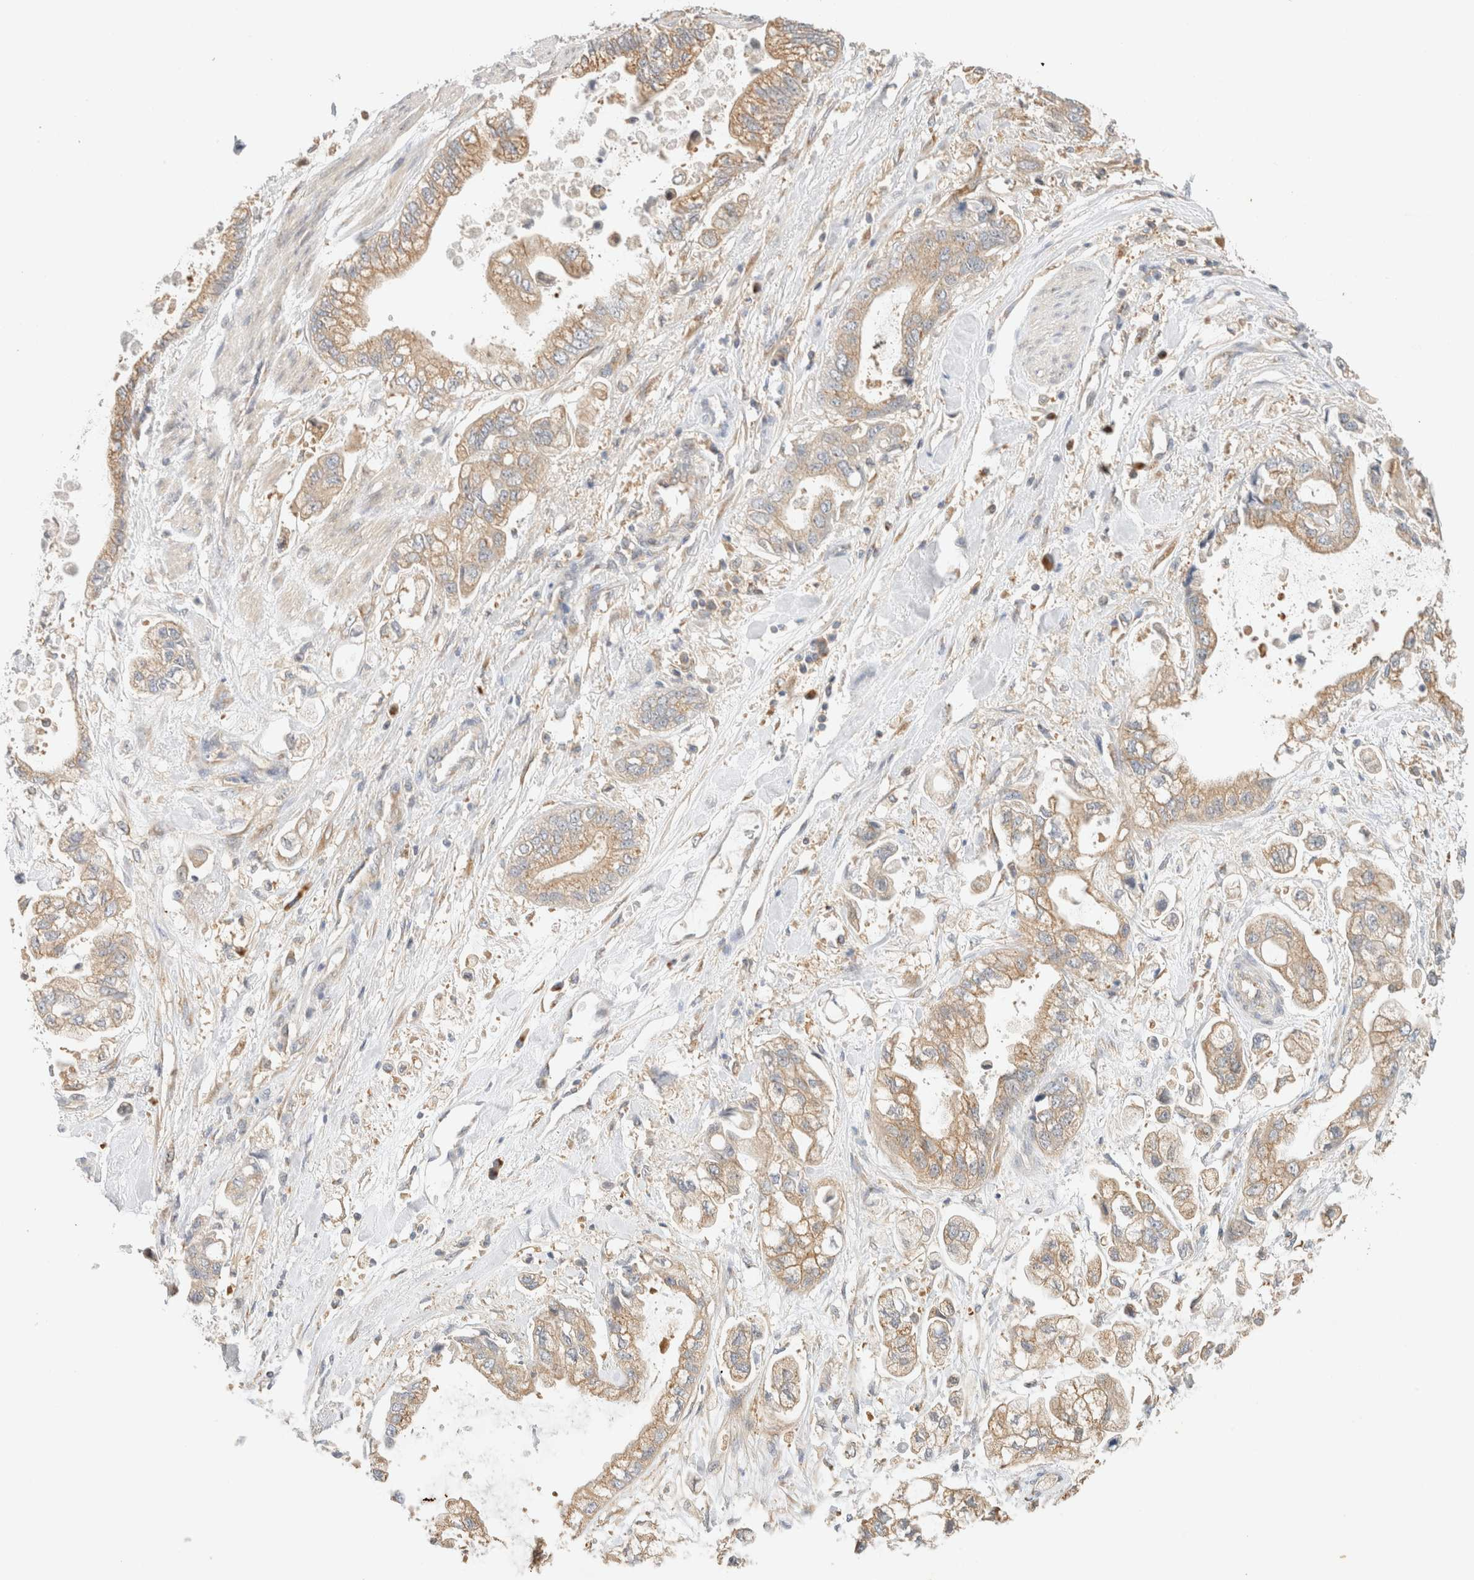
{"staining": {"intensity": "weak", "quantity": "25%-75%", "location": "cytoplasmic/membranous"}, "tissue": "stomach cancer", "cell_type": "Tumor cells", "image_type": "cancer", "snomed": [{"axis": "morphology", "description": "Normal tissue, NOS"}, {"axis": "morphology", "description": "Adenocarcinoma, NOS"}, {"axis": "topography", "description": "Stomach"}], "caption": "High-magnification brightfield microscopy of stomach cancer (adenocarcinoma) stained with DAB (3,3'-diaminobenzidine) (brown) and counterstained with hematoxylin (blue). tumor cells exhibit weak cytoplasmic/membranous positivity is appreciated in about25%-75% of cells. Immunohistochemistry stains the protein in brown and the nuclei are stained blue.", "gene": "RABEP1", "patient": {"sex": "male", "age": 62}}